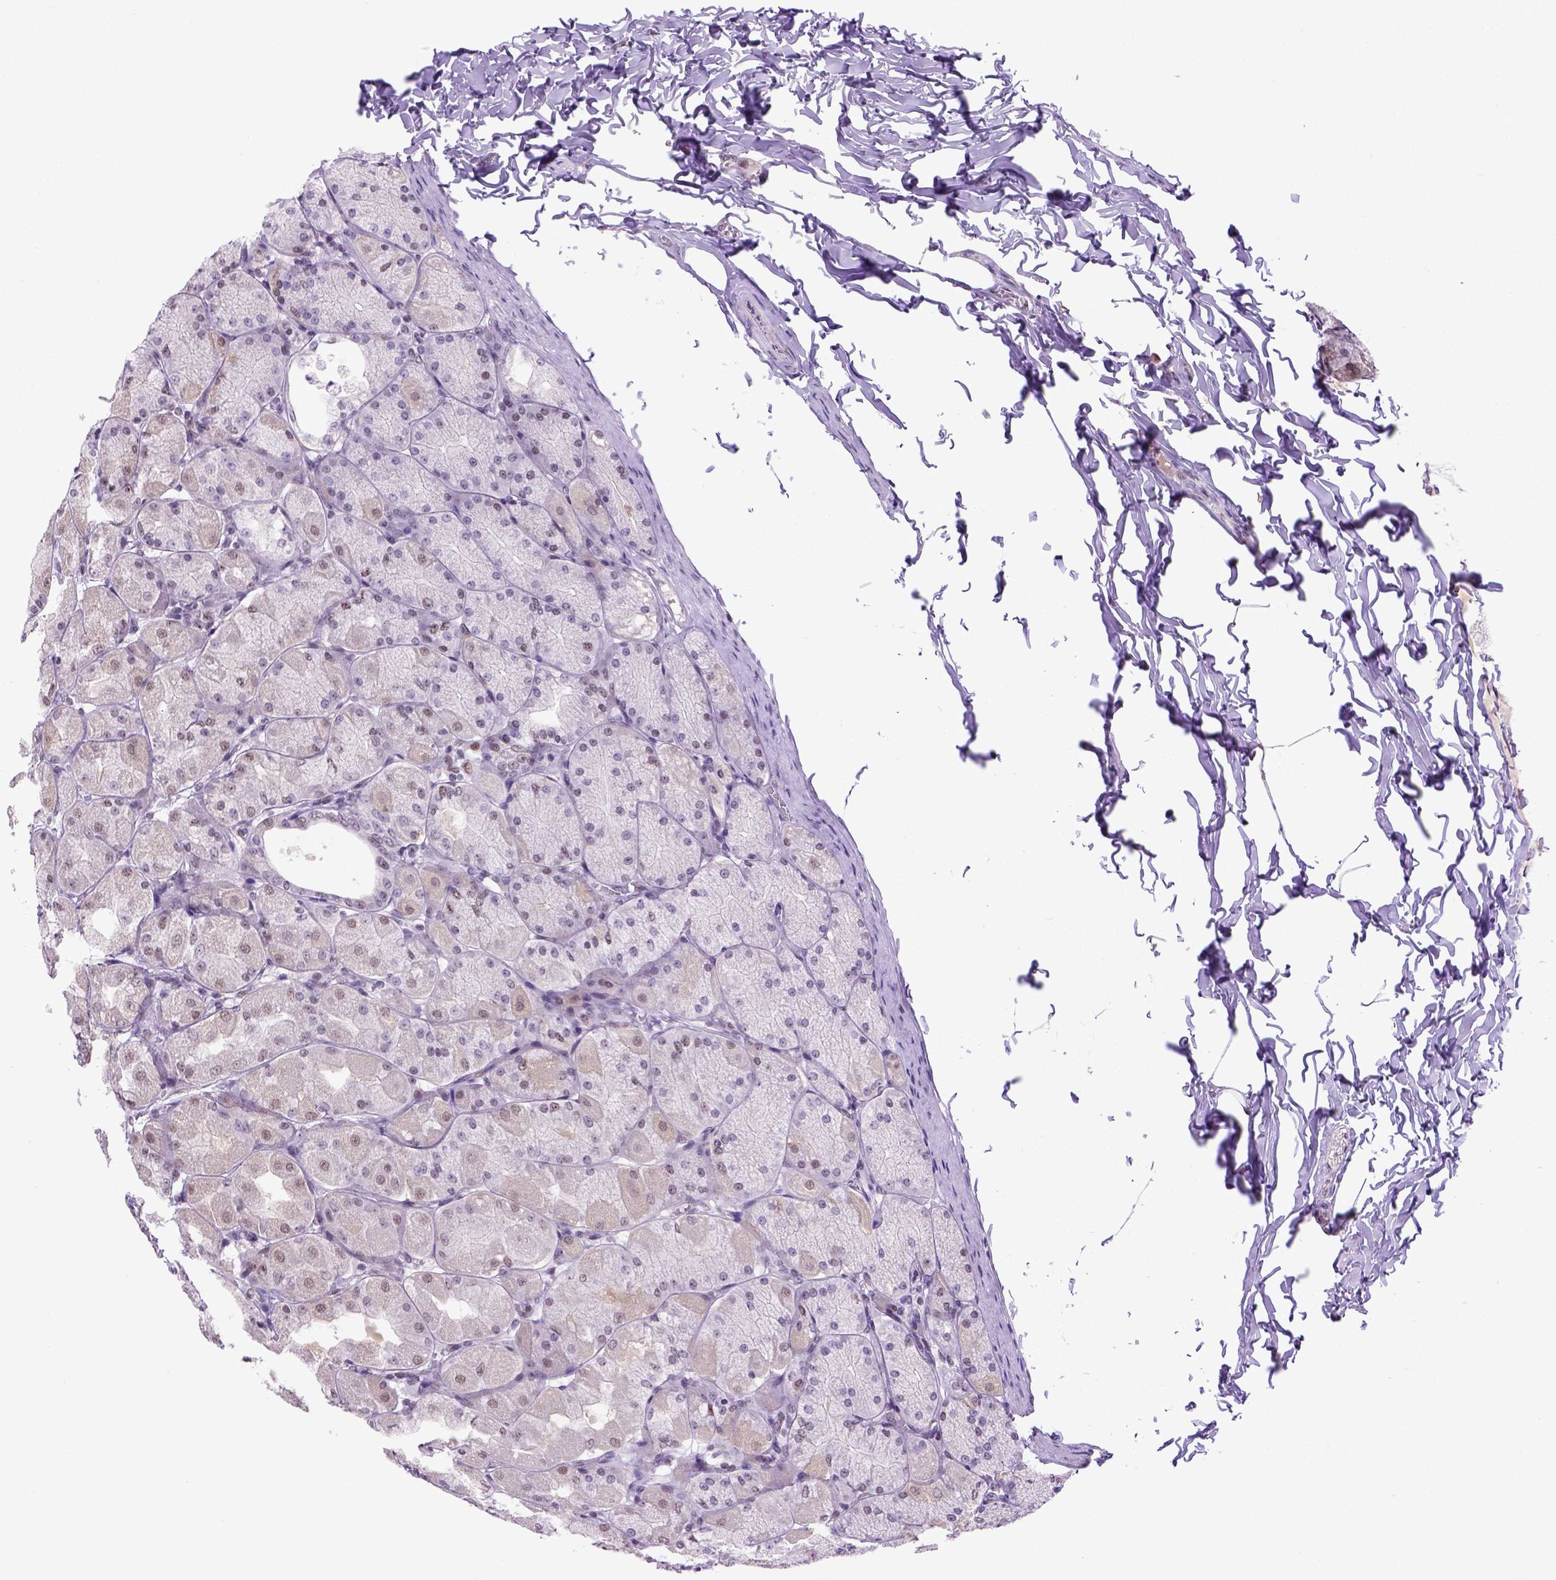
{"staining": {"intensity": "moderate", "quantity": "<25%", "location": "nuclear"}, "tissue": "stomach", "cell_type": "Glandular cells", "image_type": "normal", "snomed": [{"axis": "morphology", "description": "Normal tissue, NOS"}, {"axis": "topography", "description": "Stomach, upper"}], "caption": "This is a micrograph of immunohistochemistry (IHC) staining of normal stomach, which shows moderate expression in the nuclear of glandular cells.", "gene": "TBPL1", "patient": {"sex": "female", "age": 56}}